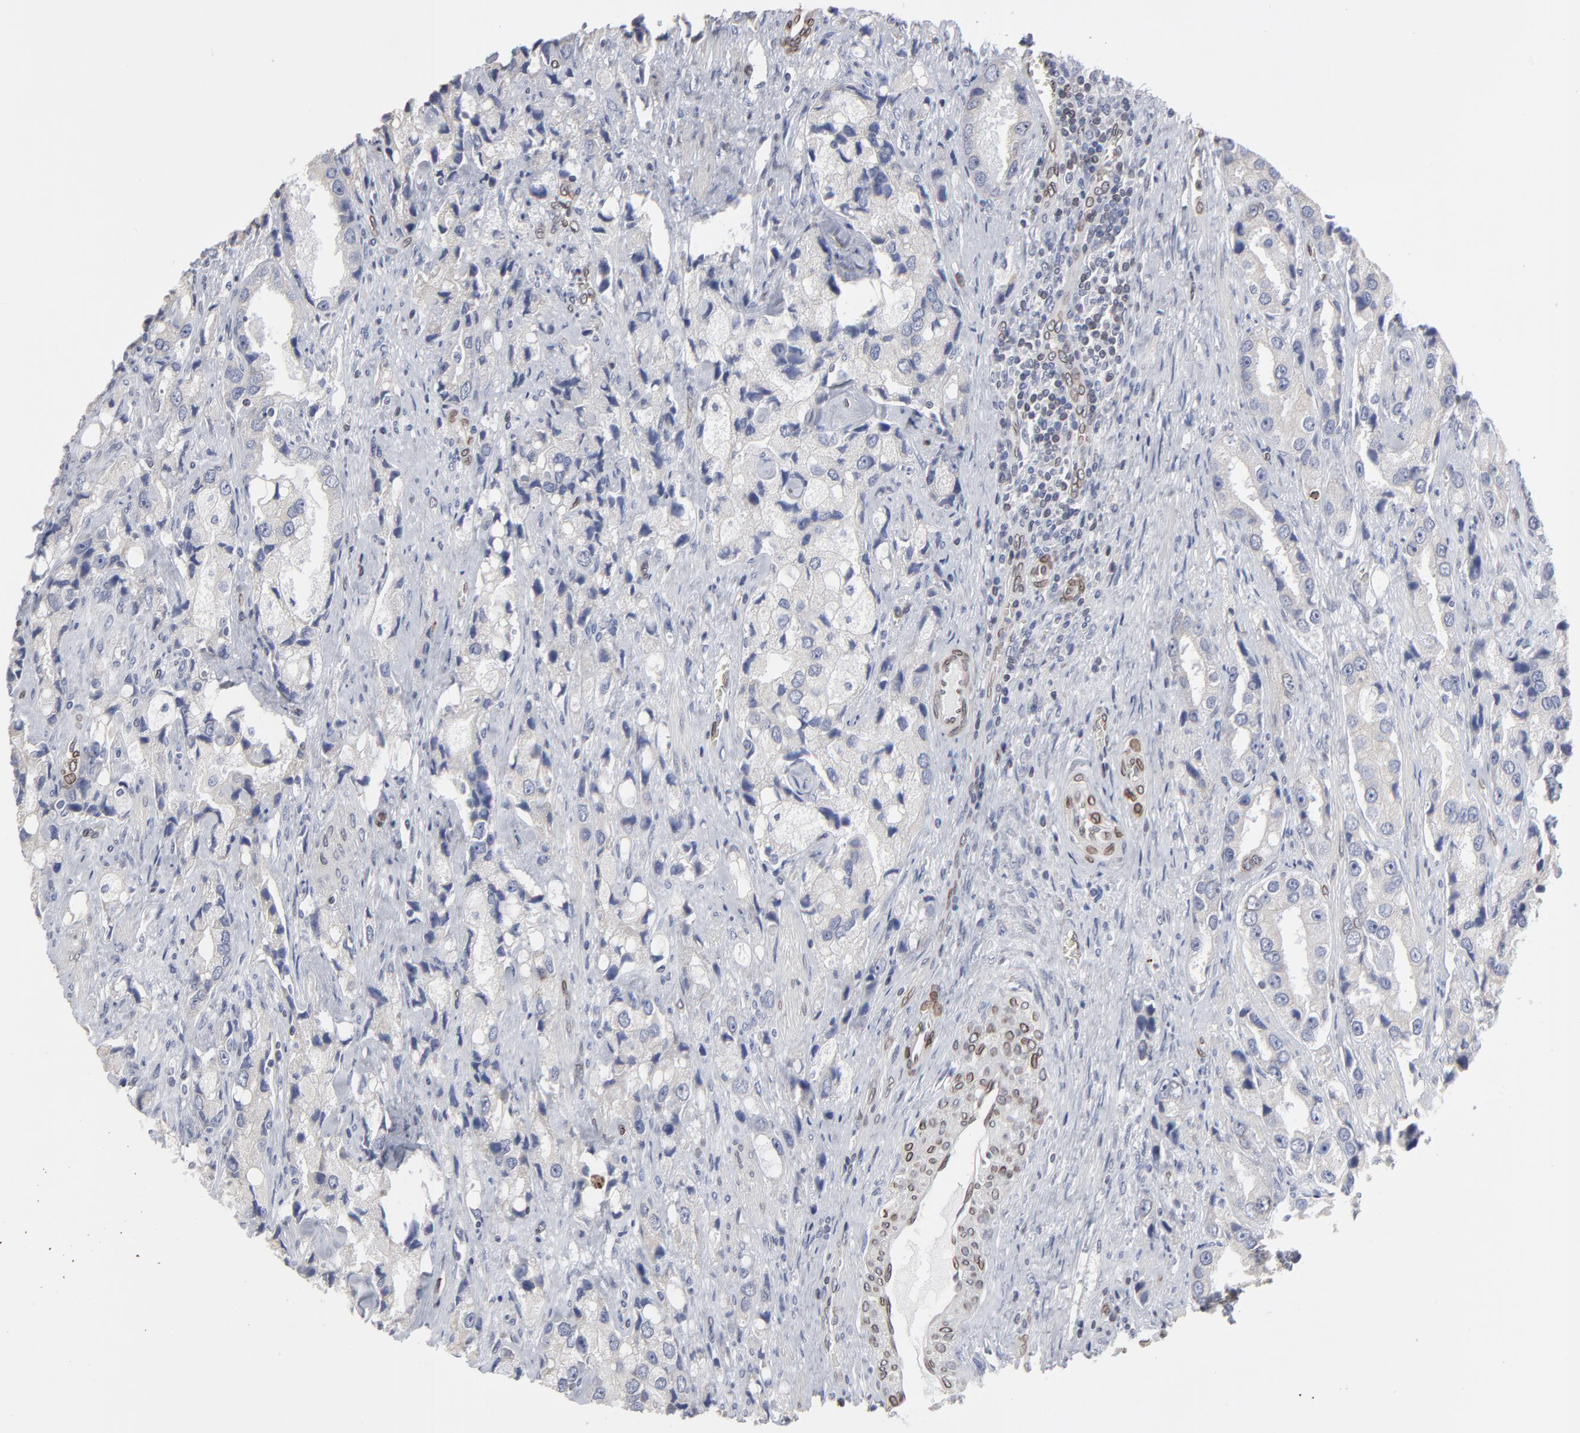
{"staining": {"intensity": "moderate", "quantity": "<25%", "location": "cytoplasmic/membranous,nuclear"}, "tissue": "prostate cancer", "cell_type": "Tumor cells", "image_type": "cancer", "snomed": [{"axis": "morphology", "description": "Adenocarcinoma, High grade"}, {"axis": "topography", "description": "Prostate"}], "caption": "Approximately <25% of tumor cells in prostate cancer display moderate cytoplasmic/membranous and nuclear protein positivity as visualized by brown immunohistochemical staining.", "gene": "SYNE2", "patient": {"sex": "male", "age": 63}}